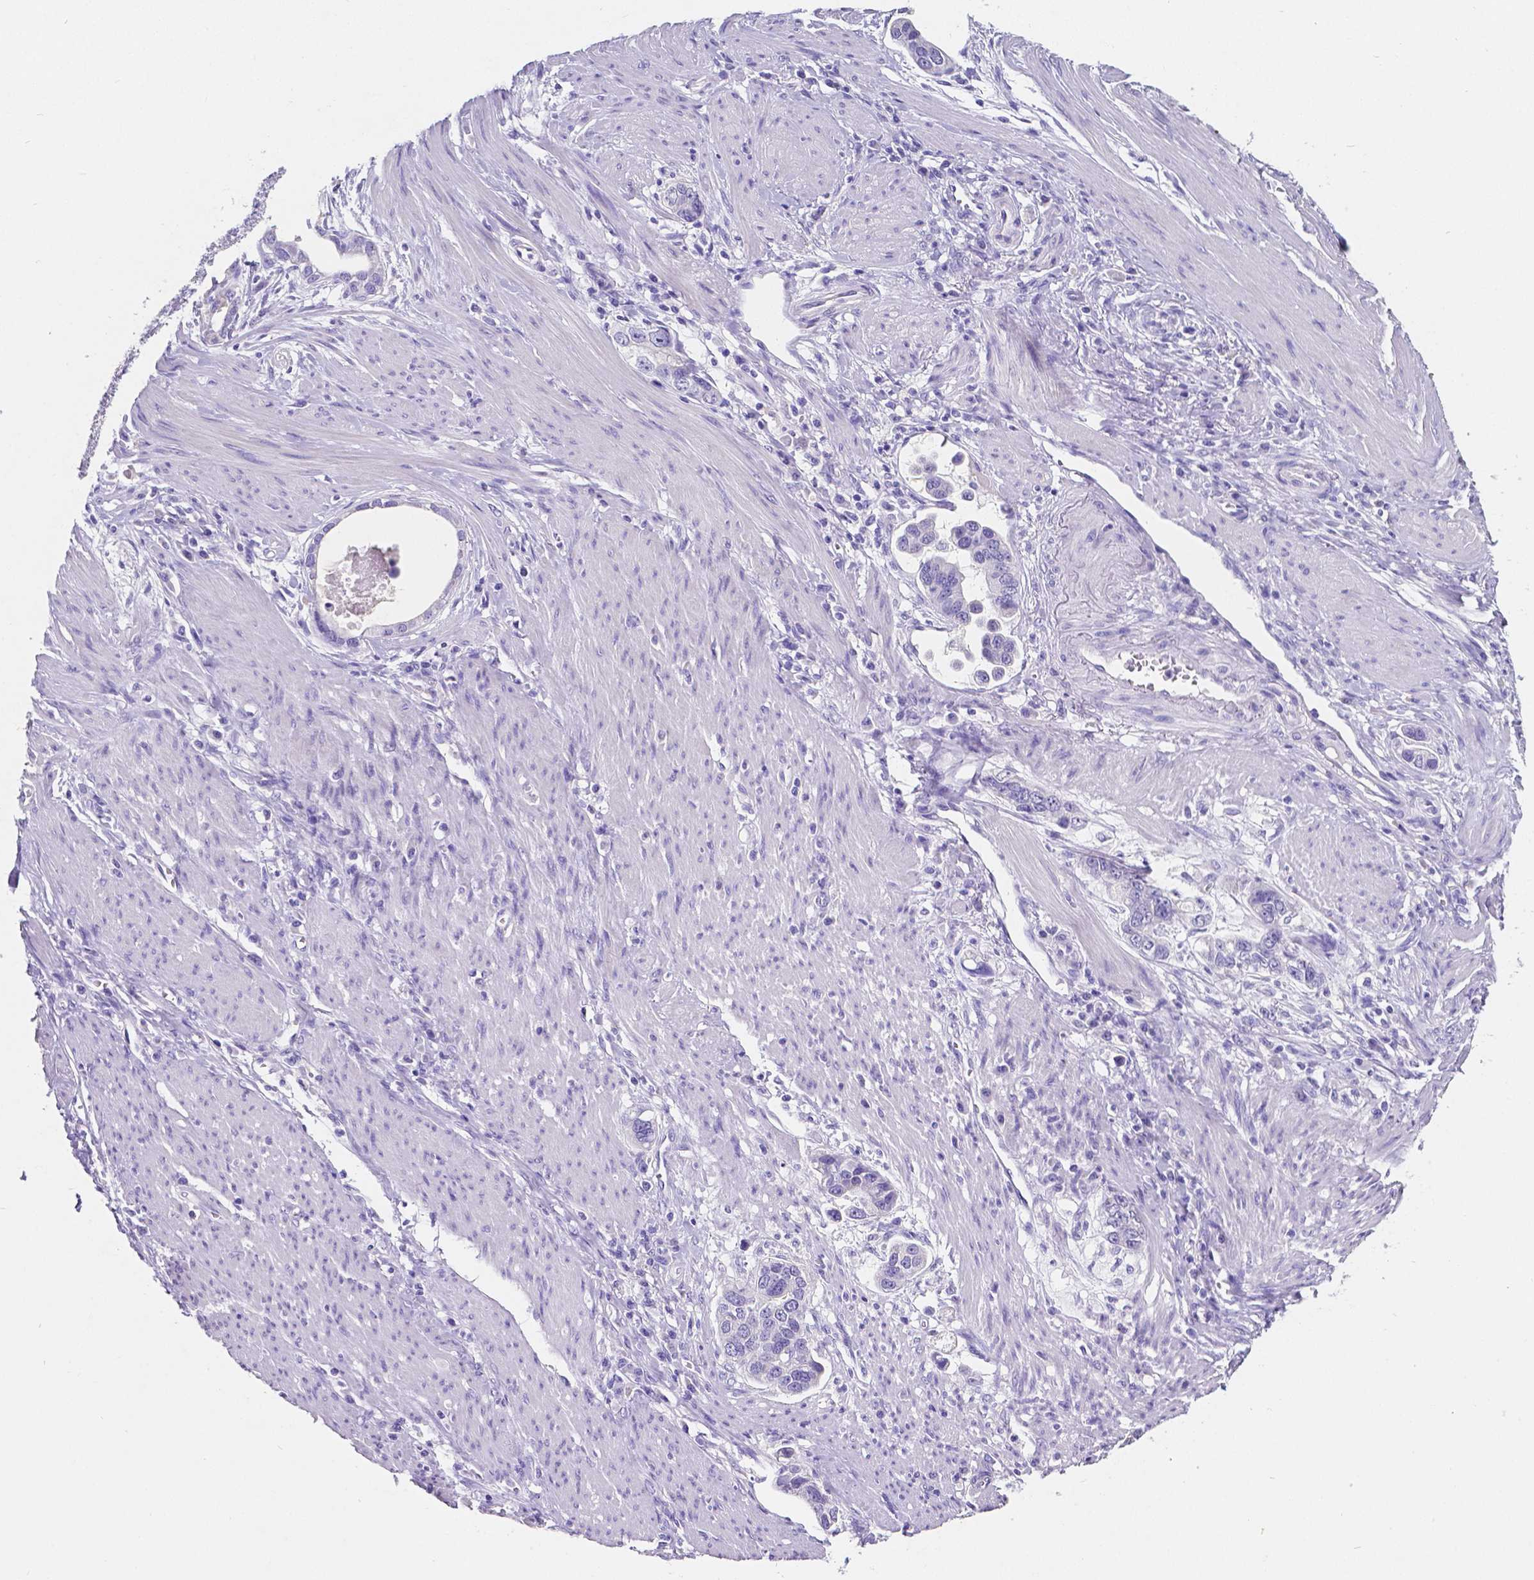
{"staining": {"intensity": "negative", "quantity": "none", "location": "none"}, "tissue": "stomach cancer", "cell_type": "Tumor cells", "image_type": "cancer", "snomed": [{"axis": "morphology", "description": "Adenocarcinoma, NOS"}, {"axis": "topography", "description": "Stomach, lower"}], "caption": "Immunohistochemical staining of stomach cancer displays no significant staining in tumor cells.", "gene": "SATB2", "patient": {"sex": "female", "age": 93}}